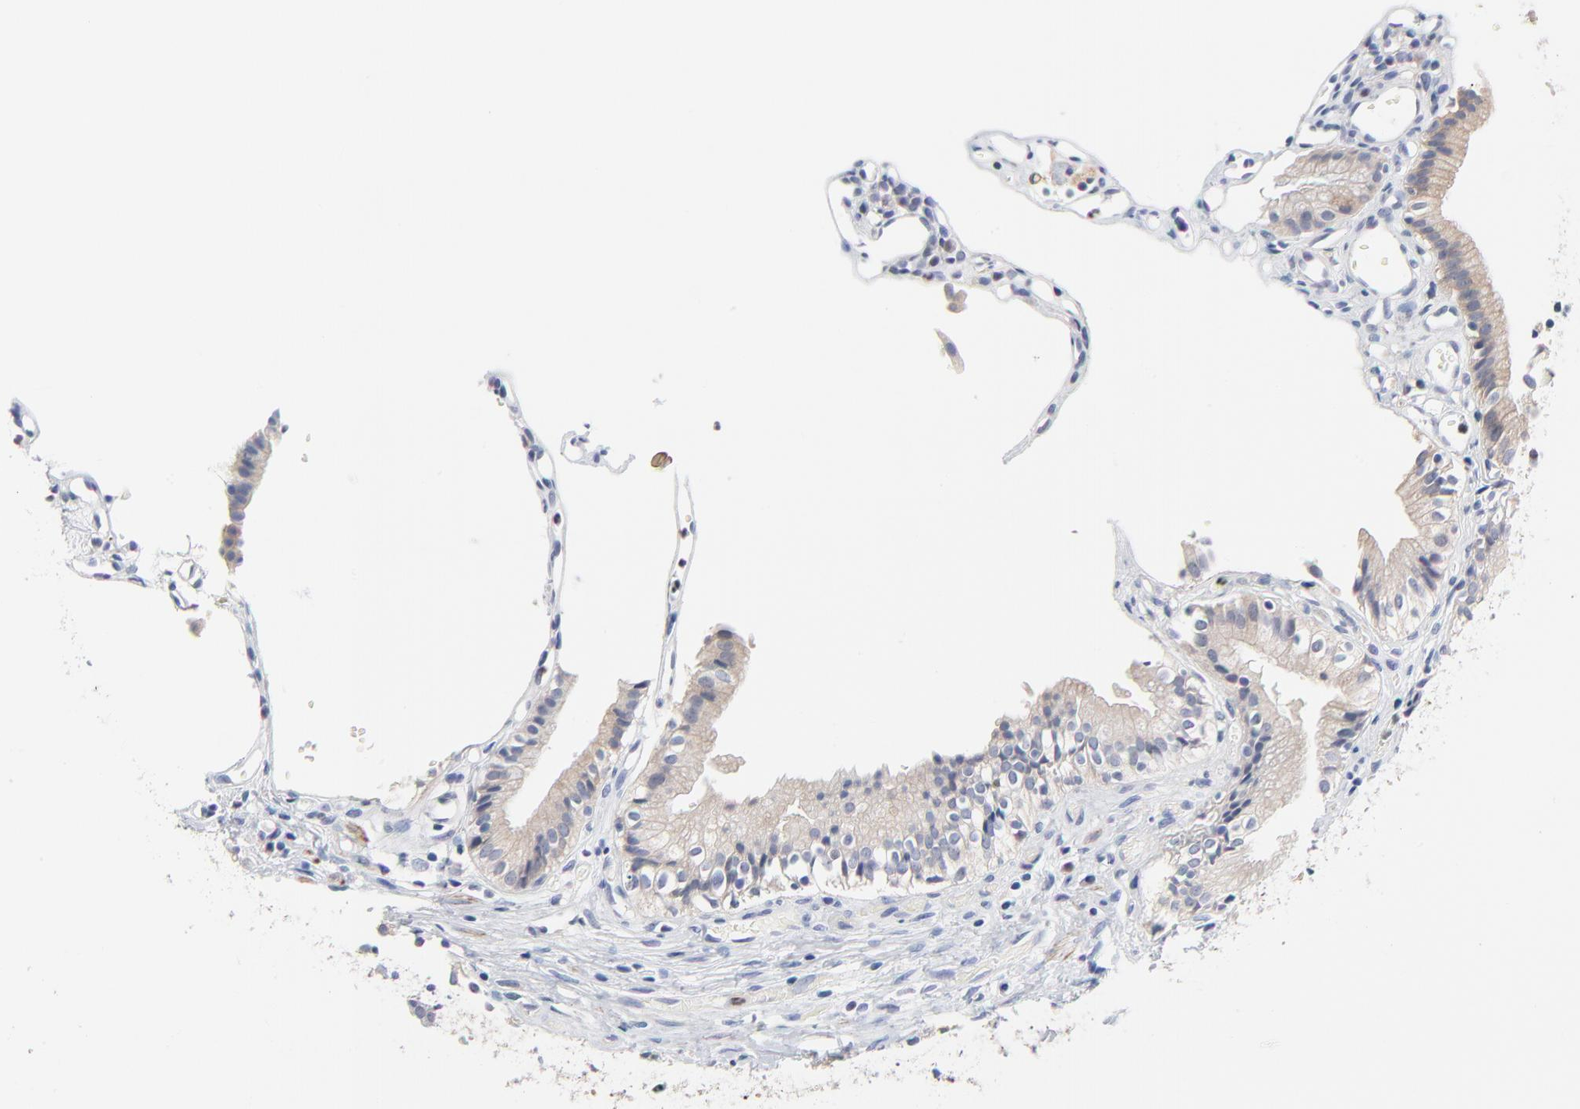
{"staining": {"intensity": "weak", "quantity": ">75%", "location": "cytoplasmic/membranous"}, "tissue": "gallbladder", "cell_type": "Glandular cells", "image_type": "normal", "snomed": [{"axis": "morphology", "description": "Normal tissue, NOS"}, {"axis": "topography", "description": "Gallbladder"}], "caption": "Immunohistochemical staining of normal gallbladder demonstrates >75% levels of weak cytoplasmic/membranous protein expression in approximately >75% of glandular cells.", "gene": "AADAC", "patient": {"sex": "male", "age": 65}}